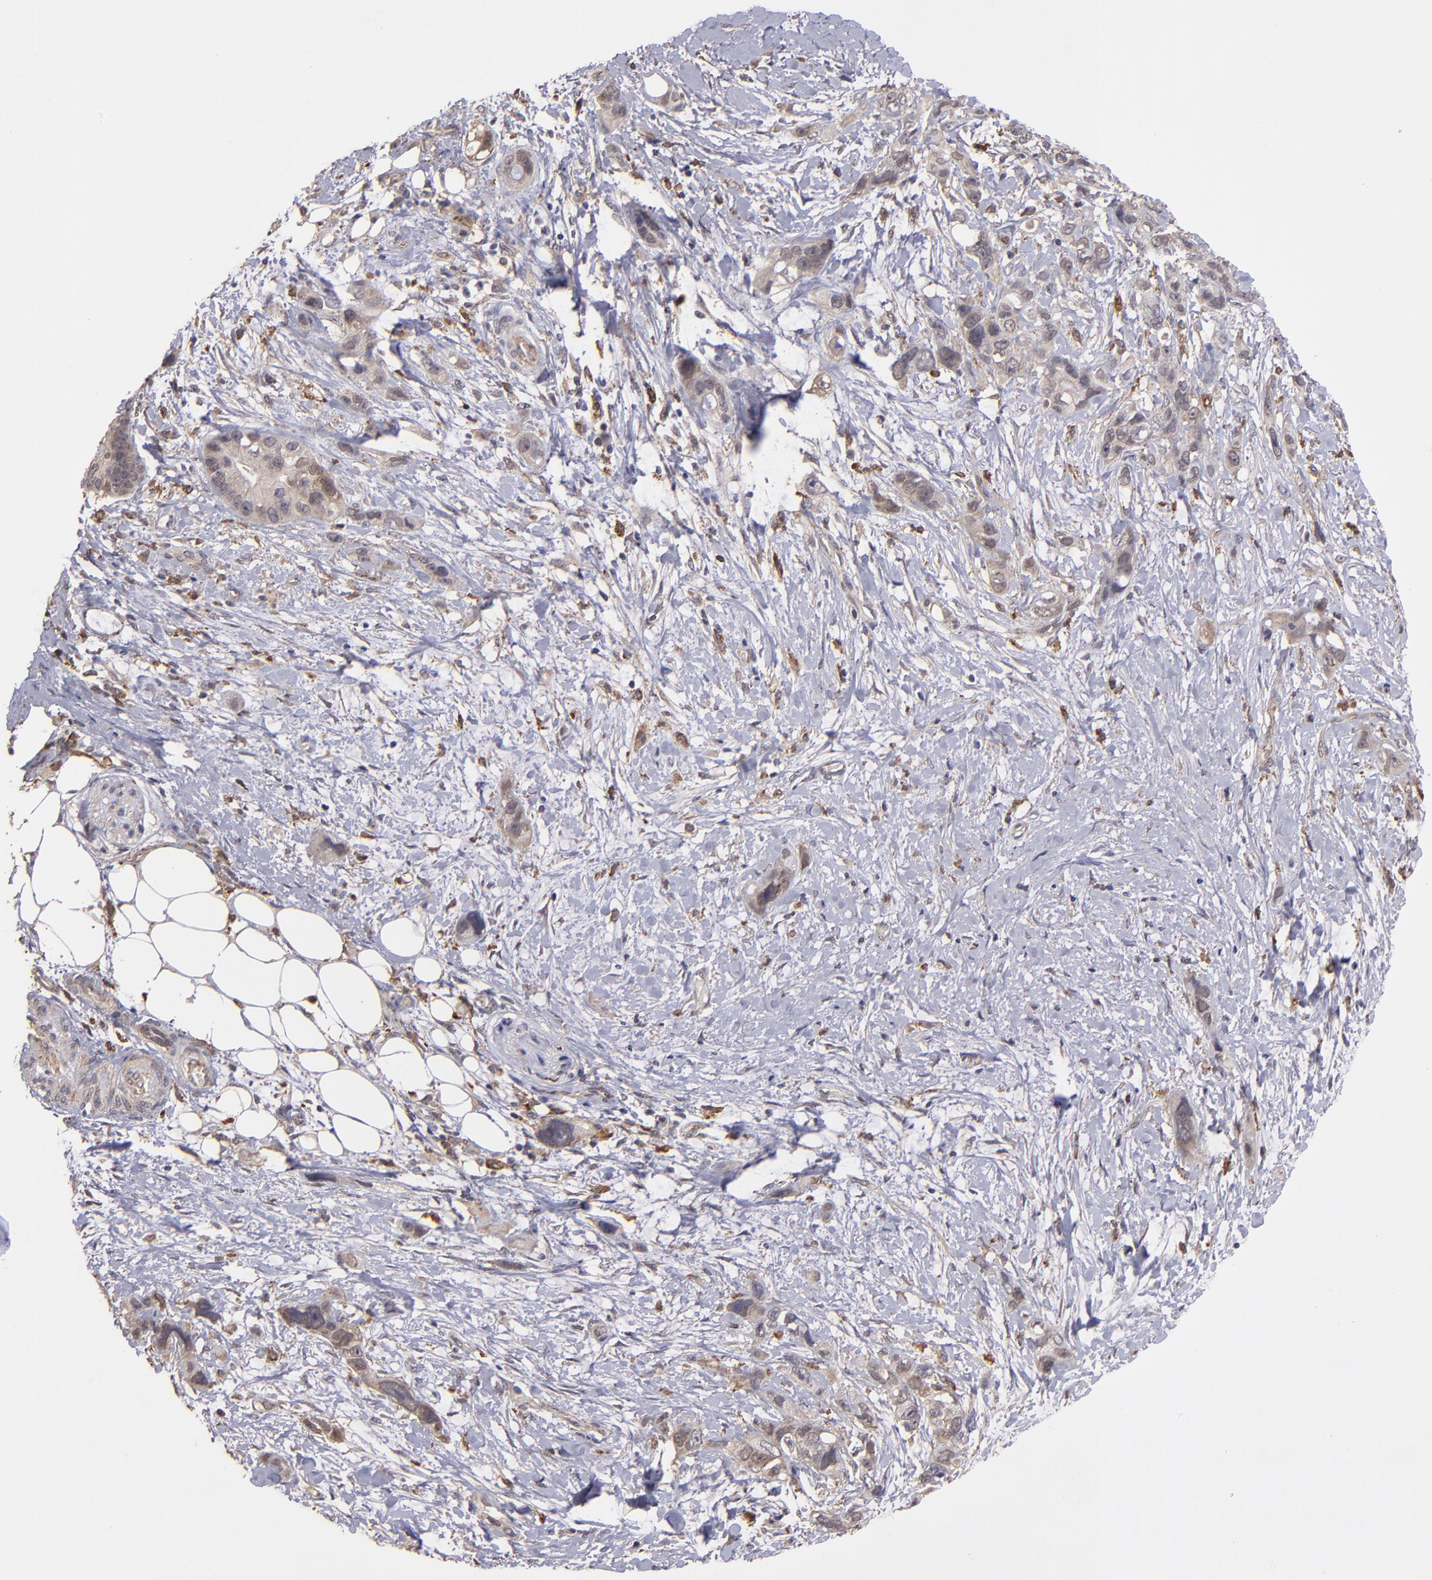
{"staining": {"intensity": "weak", "quantity": "25%-75%", "location": "cytoplasmic/membranous"}, "tissue": "stomach cancer", "cell_type": "Tumor cells", "image_type": "cancer", "snomed": [{"axis": "morphology", "description": "Adenocarcinoma, NOS"}, {"axis": "topography", "description": "Stomach, upper"}], "caption": "Immunohistochemistry micrograph of adenocarcinoma (stomach) stained for a protein (brown), which demonstrates low levels of weak cytoplasmic/membranous expression in about 25%-75% of tumor cells.", "gene": "SIPA1L1", "patient": {"sex": "male", "age": 47}}